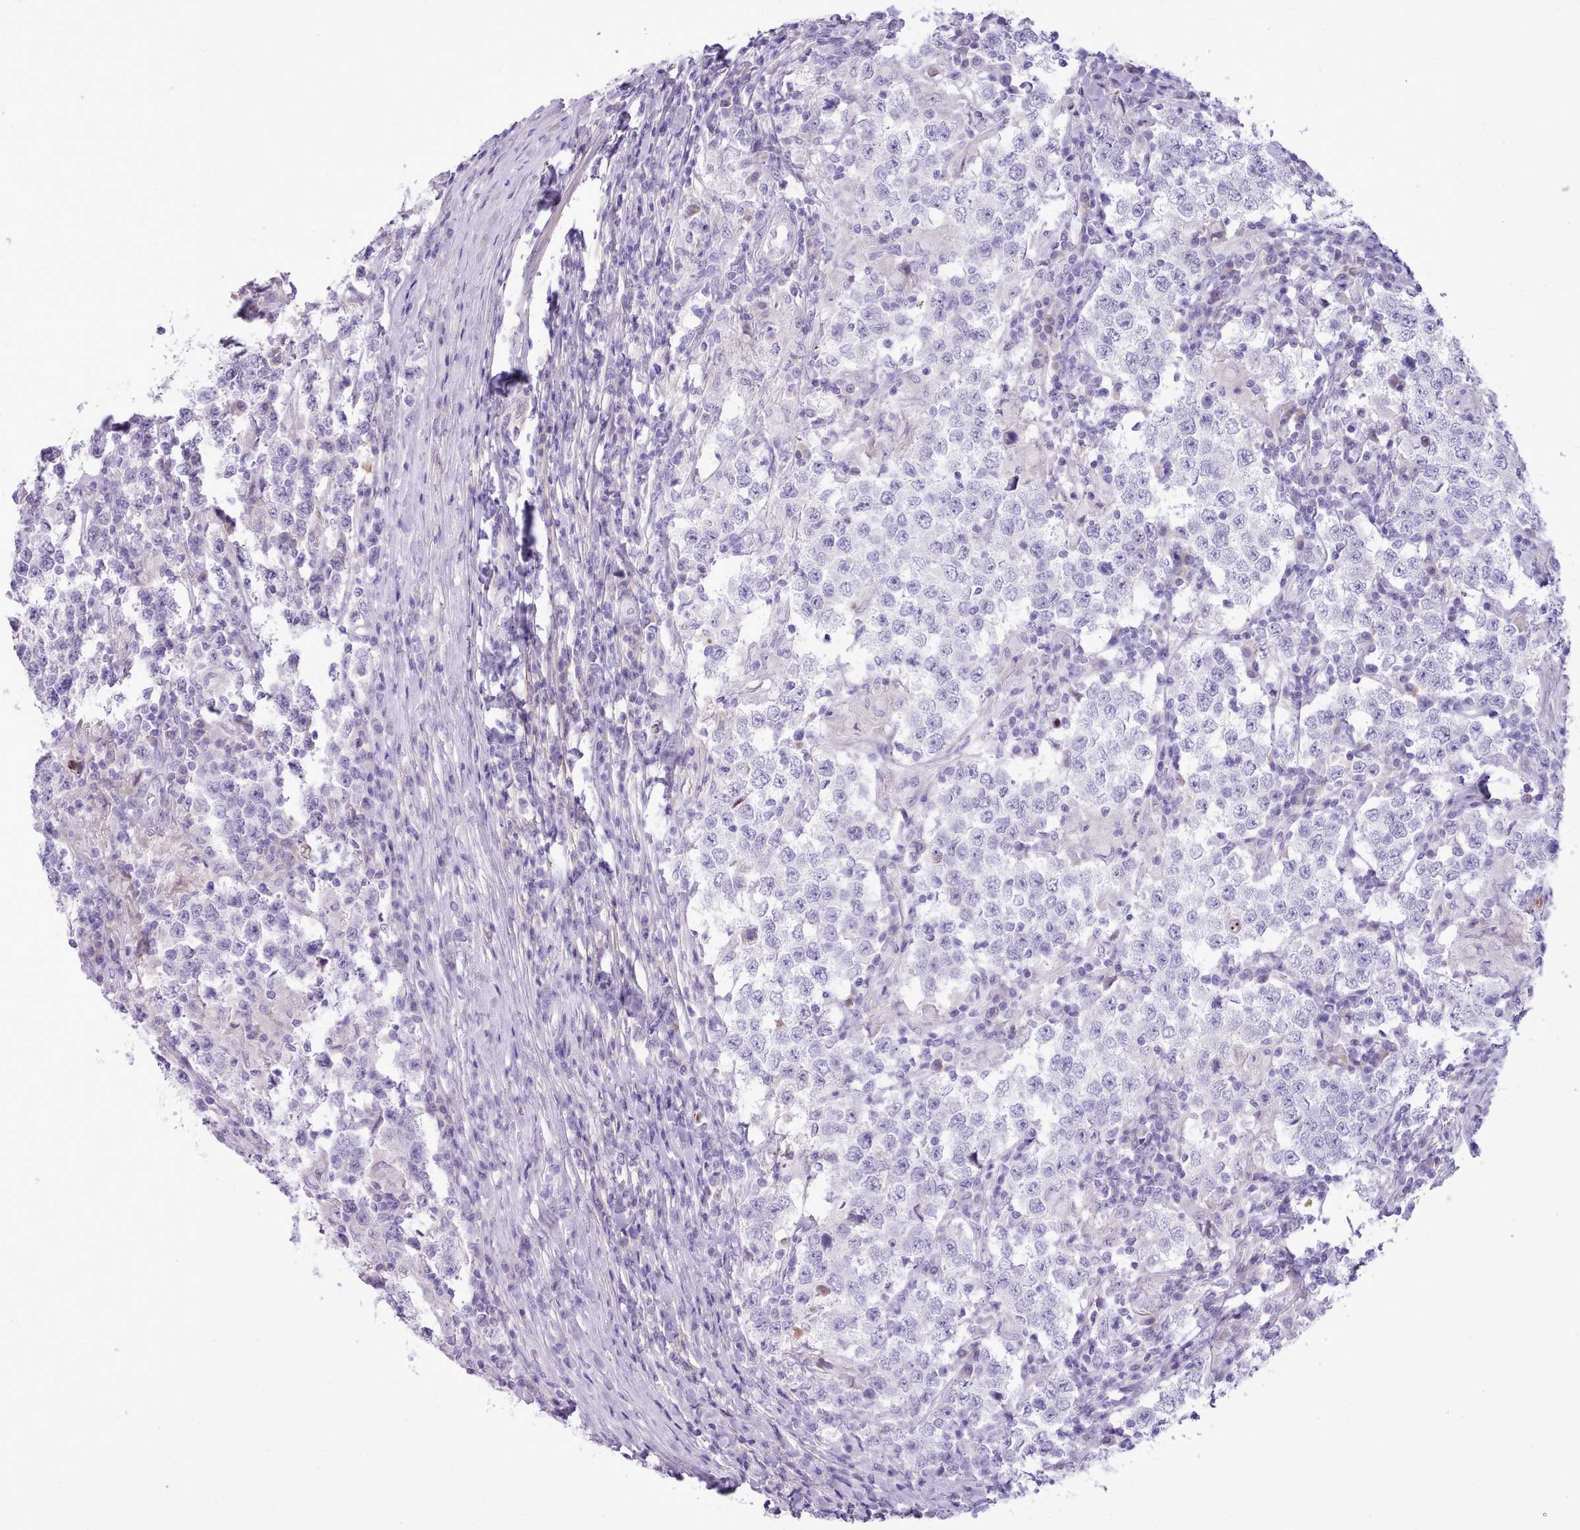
{"staining": {"intensity": "negative", "quantity": "none", "location": "none"}, "tissue": "testis cancer", "cell_type": "Tumor cells", "image_type": "cancer", "snomed": [{"axis": "morphology", "description": "Seminoma, NOS"}, {"axis": "morphology", "description": "Carcinoma, Embryonal, NOS"}, {"axis": "topography", "description": "Testis"}], "caption": "Embryonal carcinoma (testis) stained for a protein using immunohistochemistry displays no positivity tumor cells.", "gene": "CYP2A13", "patient": {"sex": "male", "age": 41}}